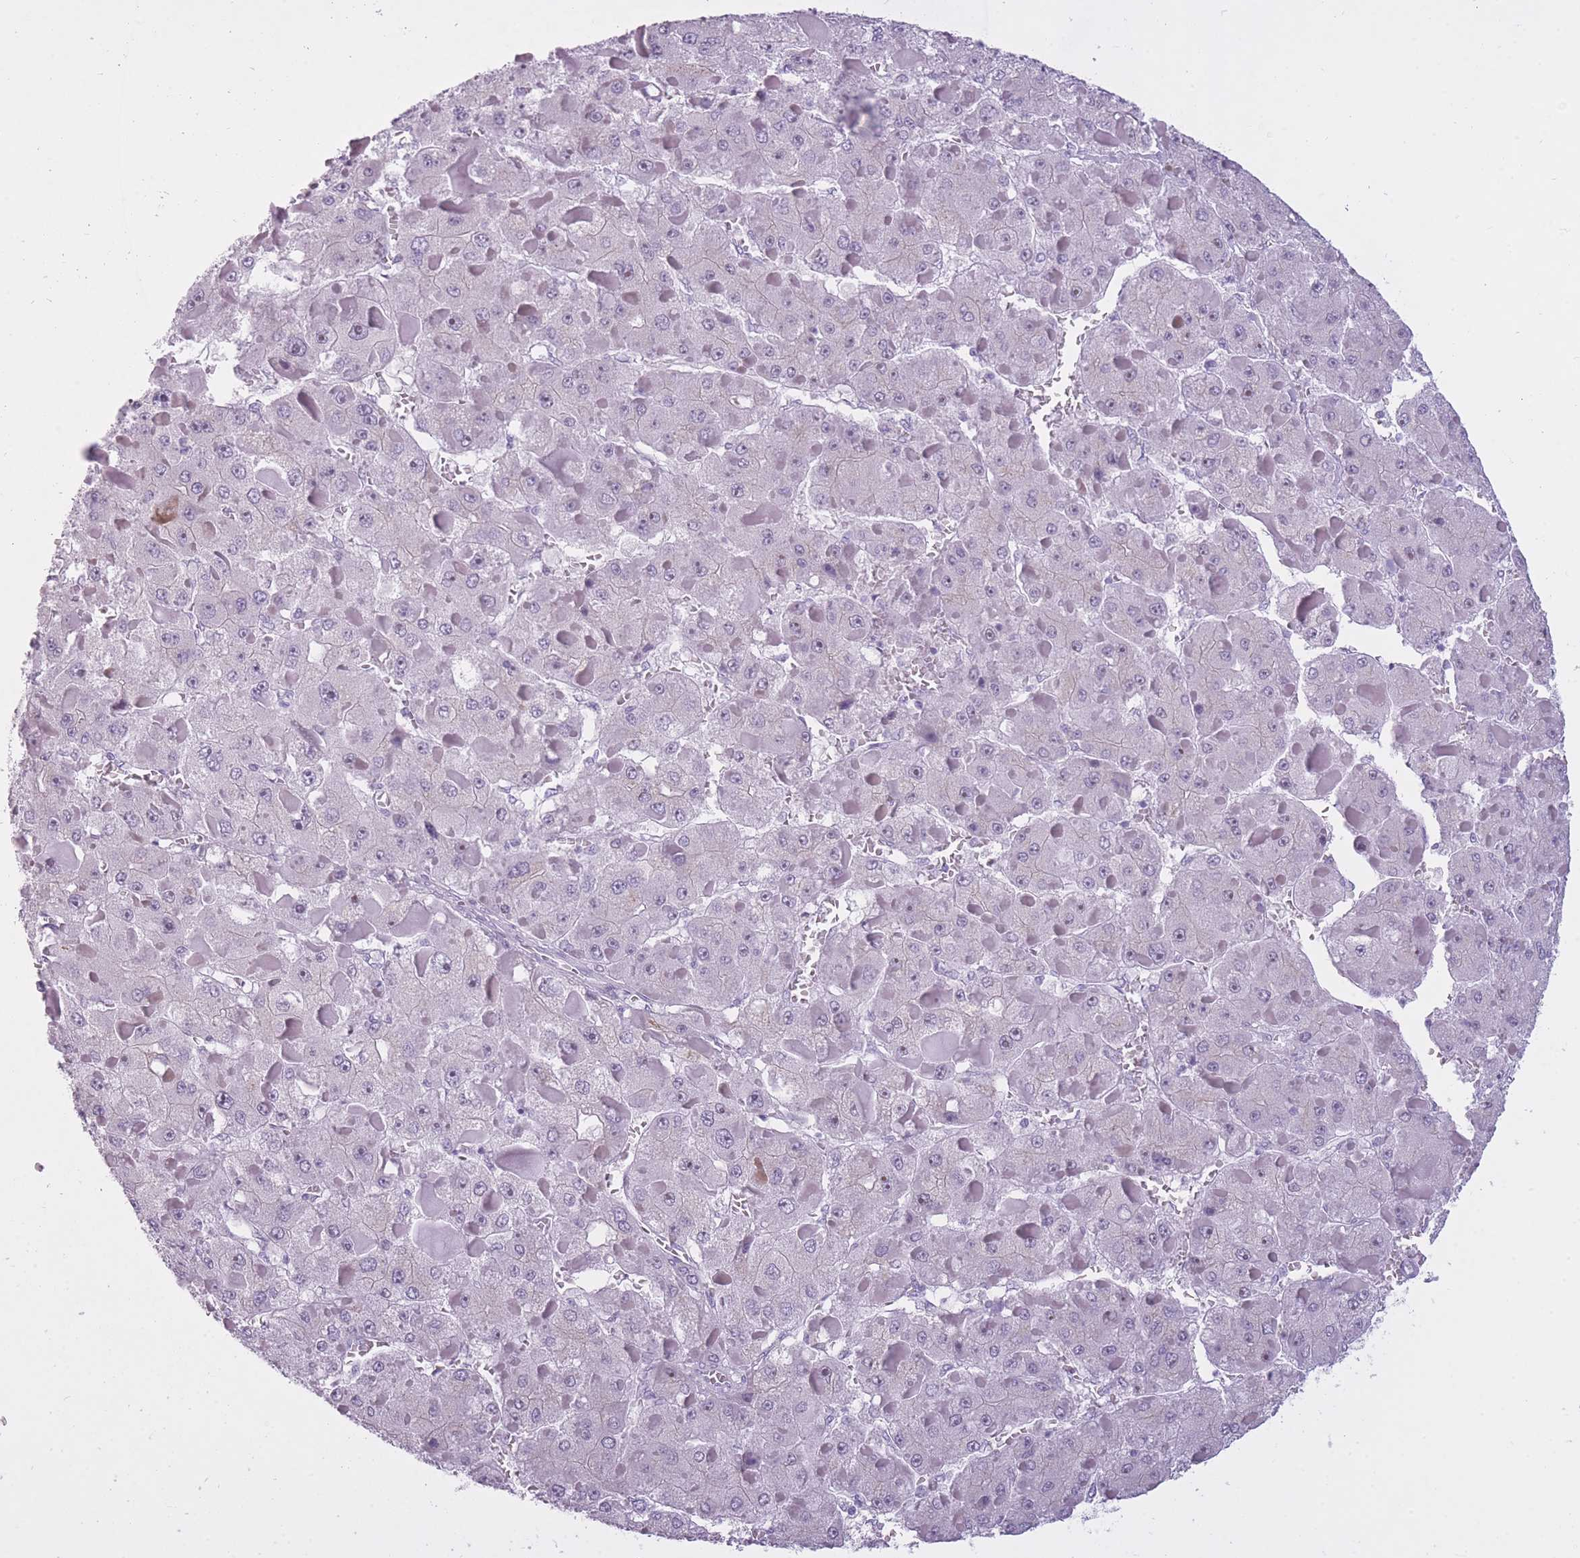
{"staining": {"intensity": "negative", "quantity": "none", "location": "none"}, "tissue": "liver cancer", "cell_type": "Tumor cells", "image_type": "cancer", "snomed": [{"axis": "morphology", "description": "Carcinoma, Hepatocellular, NOS"}, {"axis": "topography", "description": "Liver"}], "caption": "DAB (3,3'-diaminobenzidine) immunohistochemical staining of liver cancer exhibits no significant staining in tumor cells.", "gene": "GOLGA6D", "patient": {"sex": "female", "age": 73}}